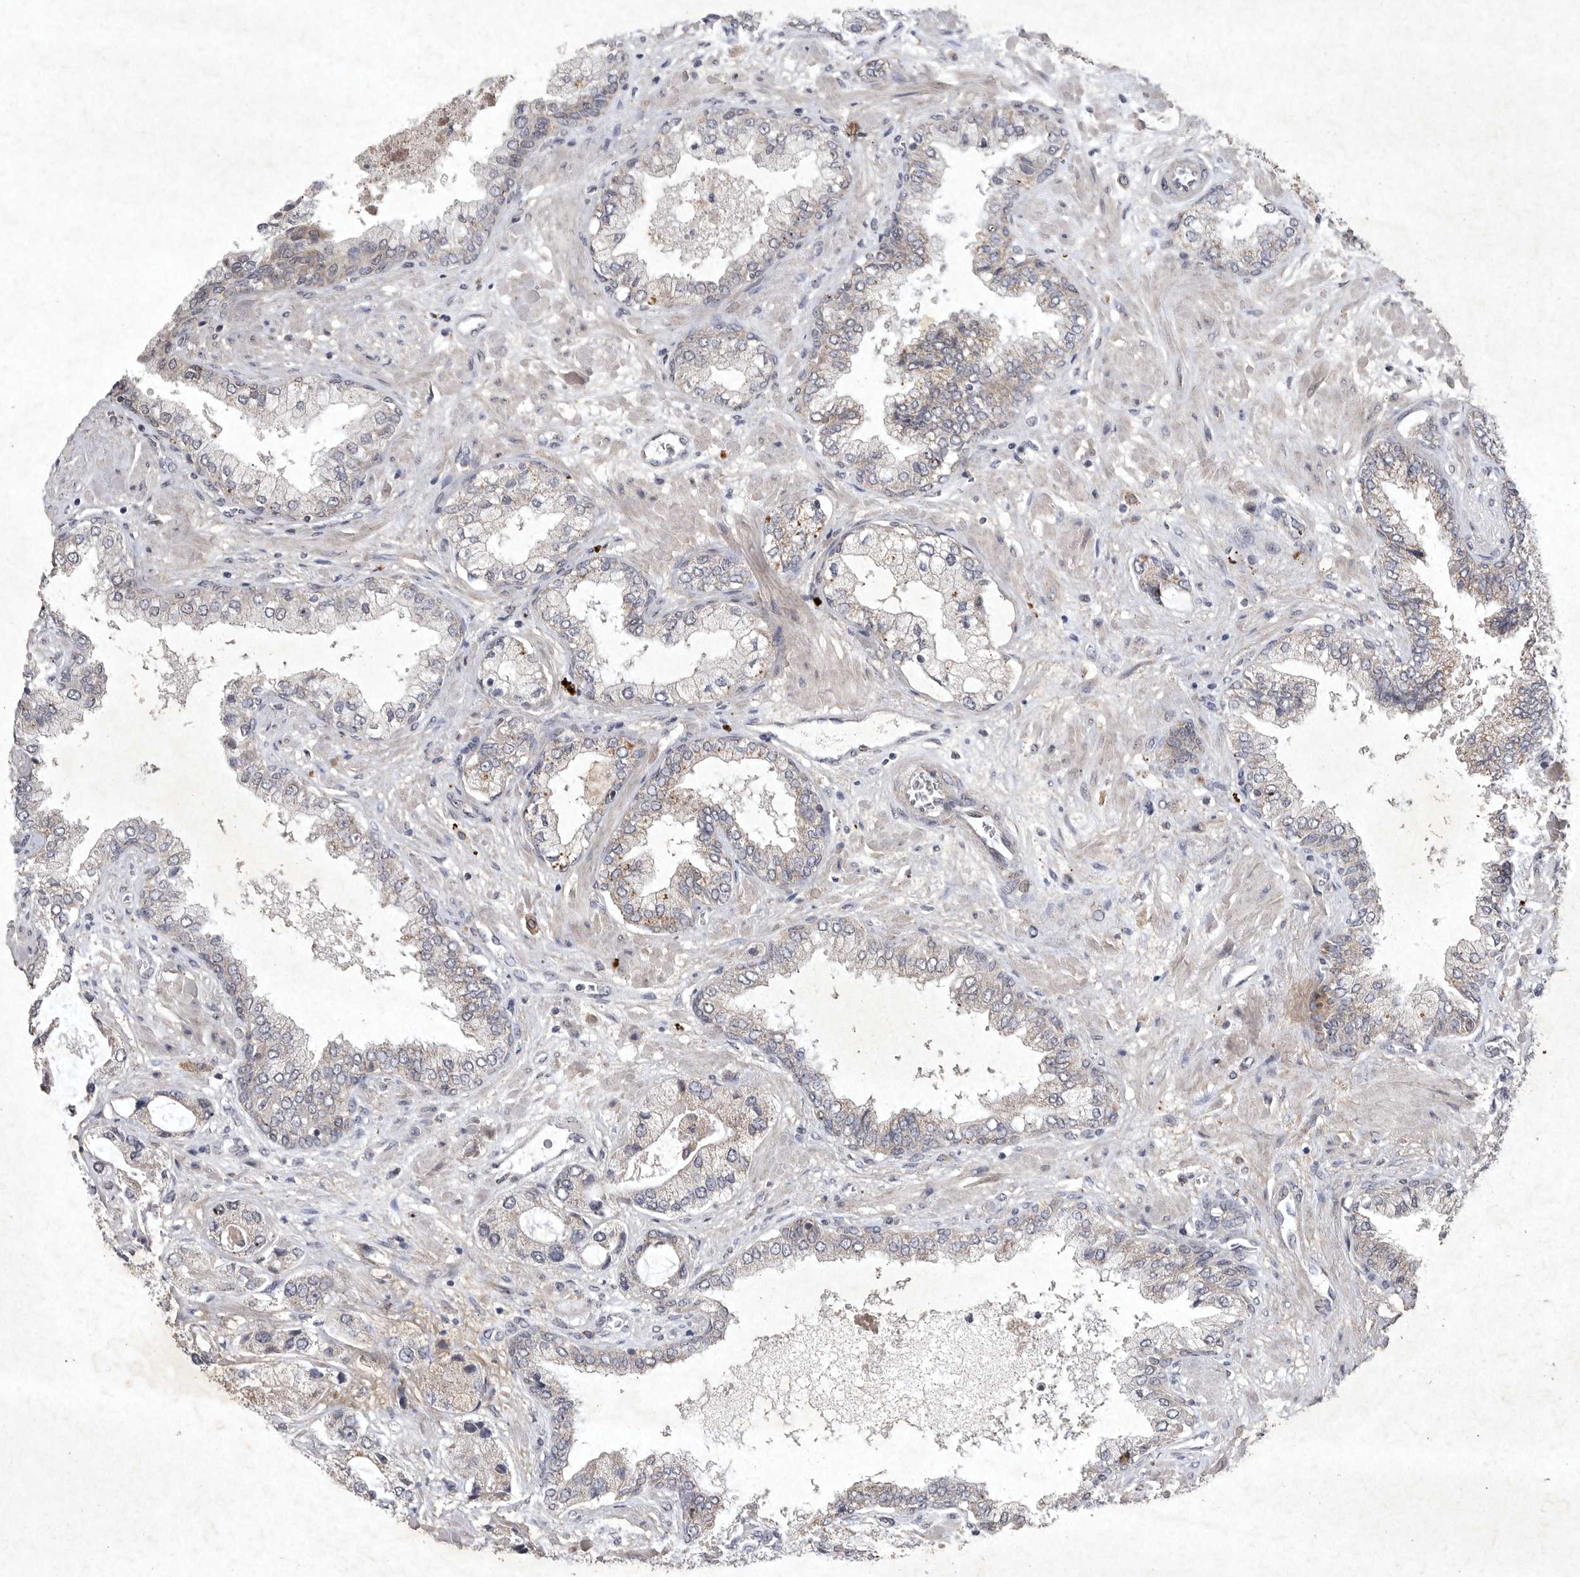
{"staining": {"intensity": "negative", "quantity": "none", "location": "none"}, "tissue": "prostate cancer", "cell_type": "Tumor cells", "image_type": "cancer", "snomed": [{"axis": "morphology", "description": "Normal tissue, NOS"}, {"axis": "morphology", "description": "Adenocarcinoma, High grade"}, {"axis": "topography", "description": "Prostate"}, {"axis": "topography", "description": "Peripheral nerve tissue"}], "caption": "This image is of prostate high-grade adenocarcinoma stained with immunohistochemistry (IHC) to label a protein in brown with the nuclei are counter-stained blue. There is no staining in tumor cells.", "gene": "DDR1", "patient": {"sex": "male", "age": 59}}